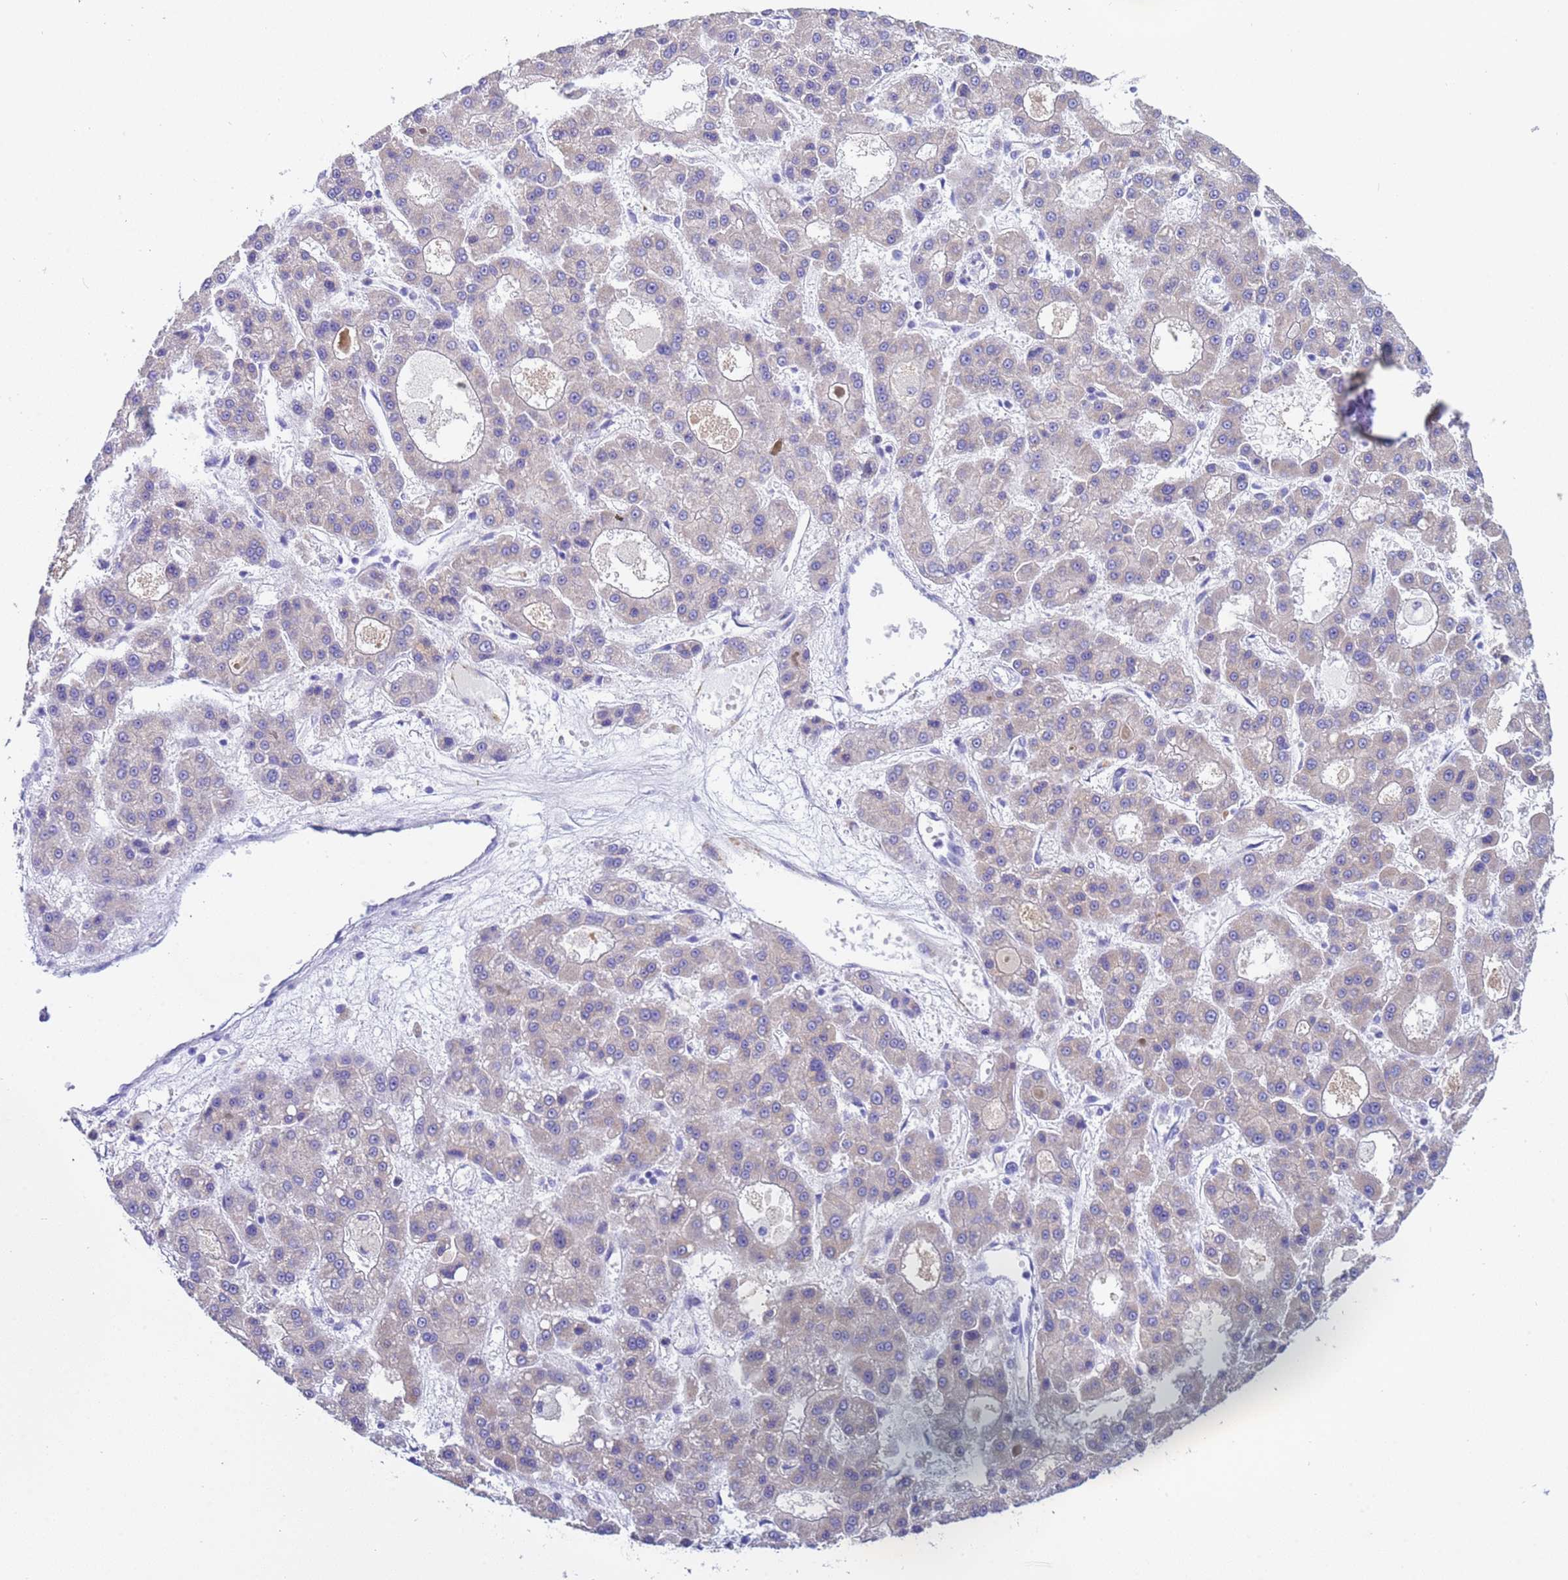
{"staining": {"intensity": "weak", "quantity": "25%-75%", "location": "cytoplasmic/membranous"}, "tissue": "liver cancer", "cell_type": "Tumor cells", "image_type": "cancer", "snomed": [{"axis": "morphology", "description": "Carcinoma, Hepatocellular, NOS"}, {"axis": "topography", "description": "Liver"}], "caption": "Tumor cells display weak cytoplasmic/membranous staining in approximately 25%-75% of cells in hepatocellular carcinoma (liver).", "gene": "ZNF248", "patient": {"sex": "male", "age": 70}}